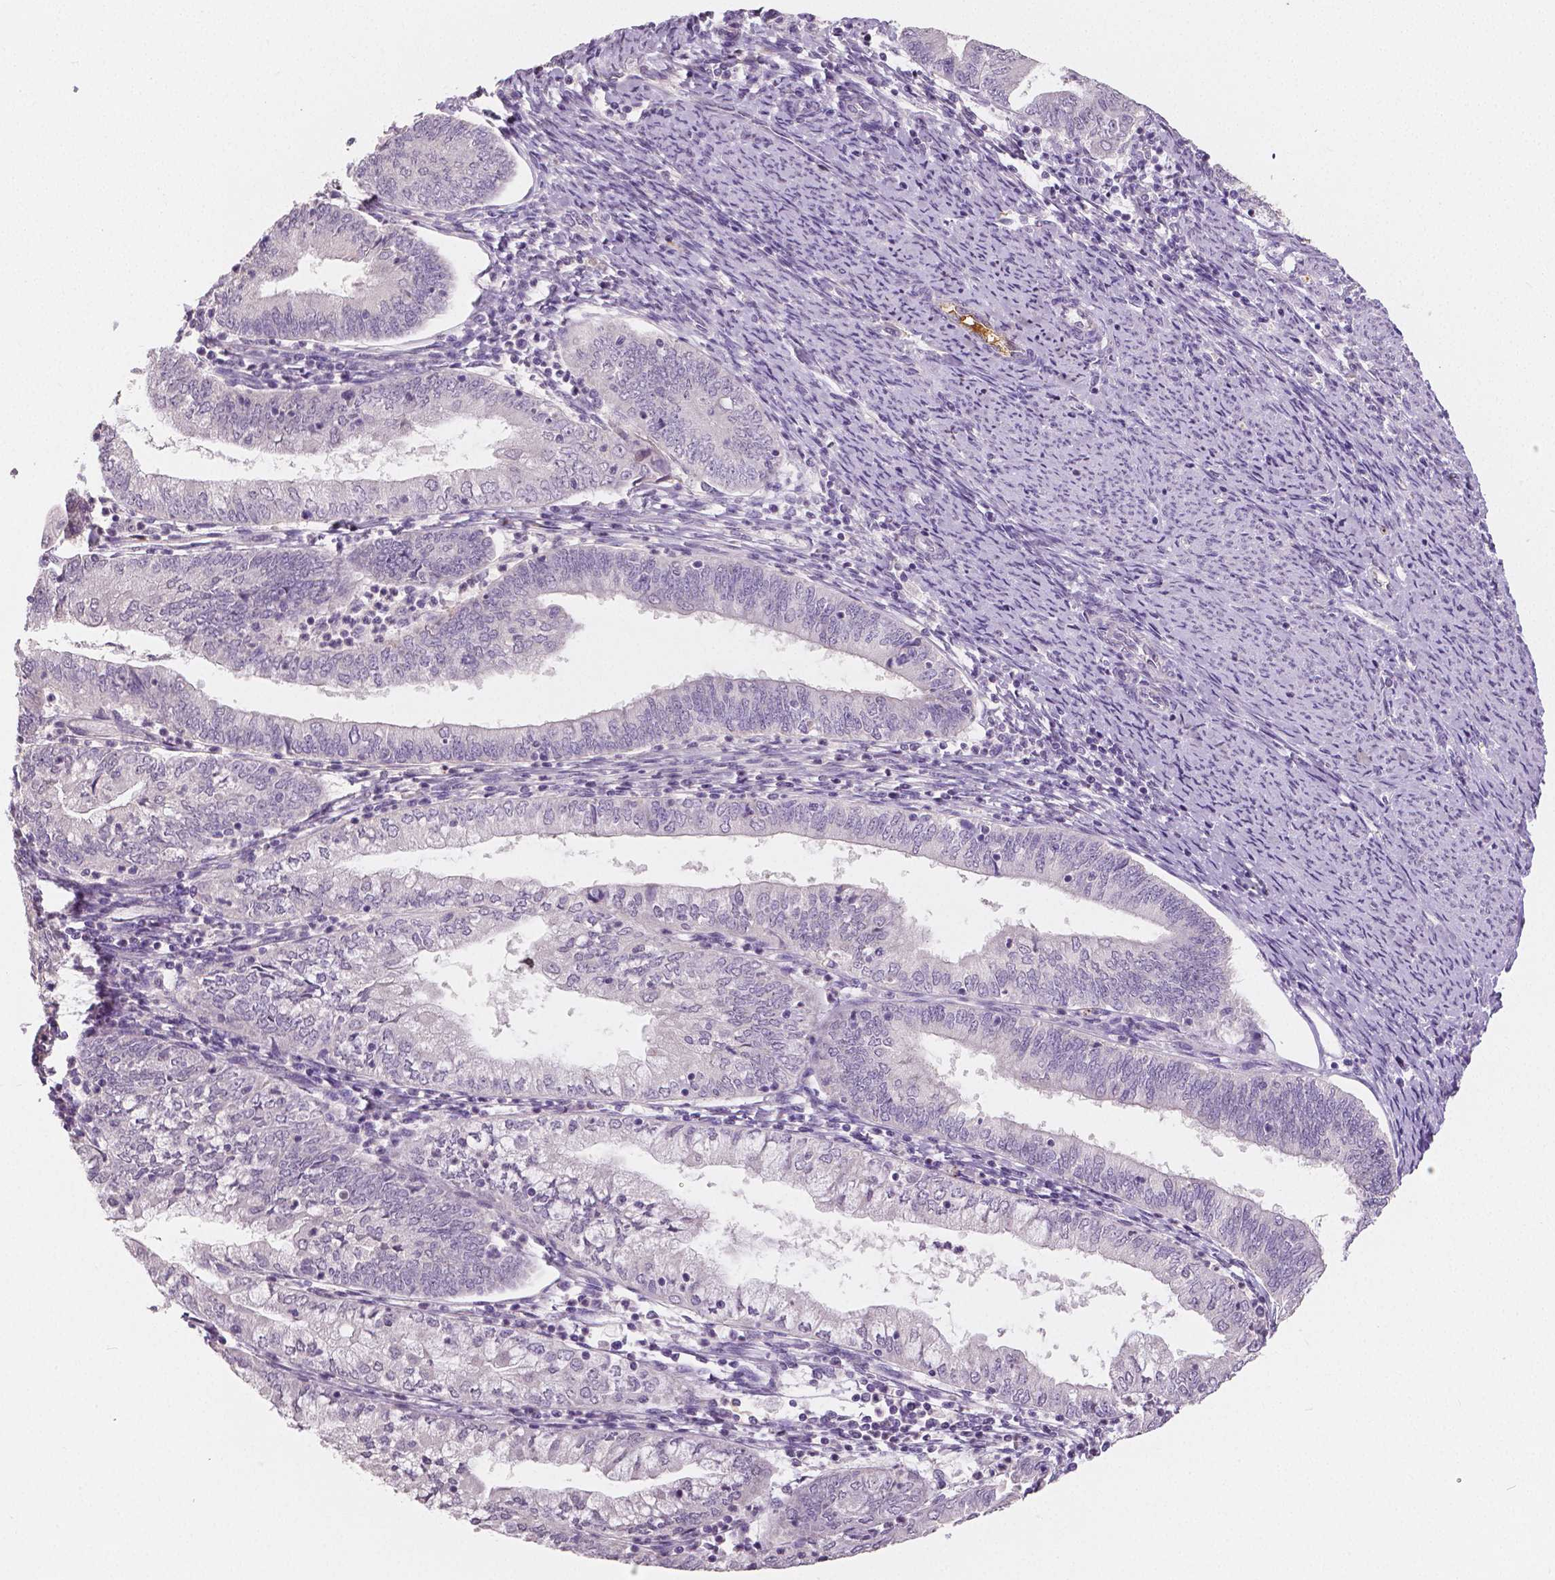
{"staining": {"intensity": "negative", "quantity": "none", "location": "none"}, "tissue": "endometrial cancer", "cell_type": "Tumor cells", "image_type": "cancer", "snomed": [{"axis": "morphology", "description": "Adenocarcinoma, NOS"}, {"axis": "topography", "description": "Endometrium"}], "caption": "The immunohistochemistry image has no significant staining in tumor cells of endometrial cancer (adenocarcinoma) tissue.", "gene": "APOA4", "patient": {"sex": "female", "age": 55}}